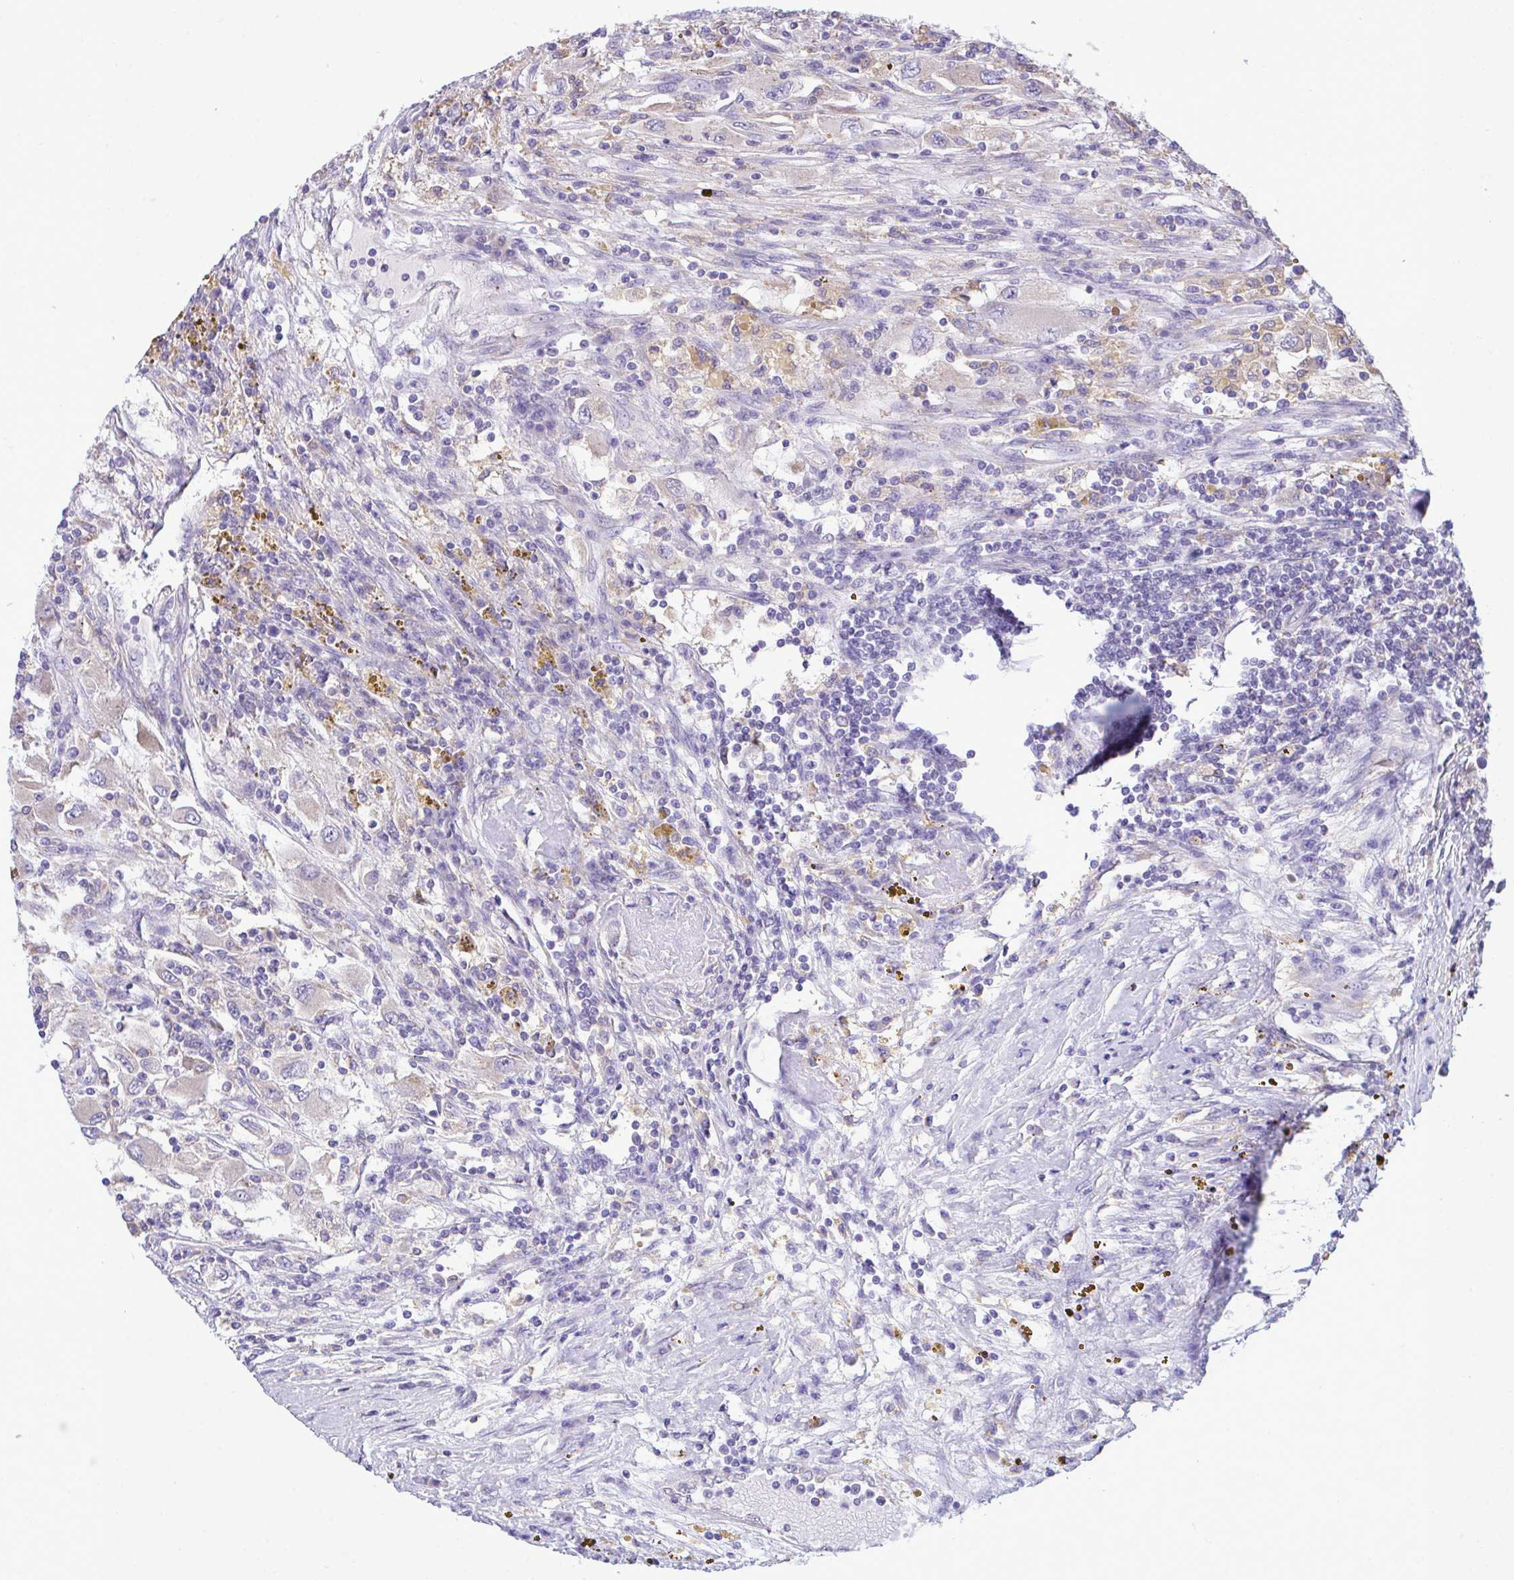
{"staining": {"intensity": "negative", "quantity": "none", "location": "none"}, "tissue": "renal cancer", "cell_type": "Tumor cells", "image_type": "cancer", "snomed": [{"axis": "morphology", "description": "Adenocarcinoma, NOS"}, {"axis": "topography", "description": "Kidney"}], "caption": "Human adenocarcinoma (renal) stained for a protein using immunohistochemistry (IHC) reveals no positivity in tumor cells.", "gene": "PIGK", "patient": {"sex": "female", "age": 67}}